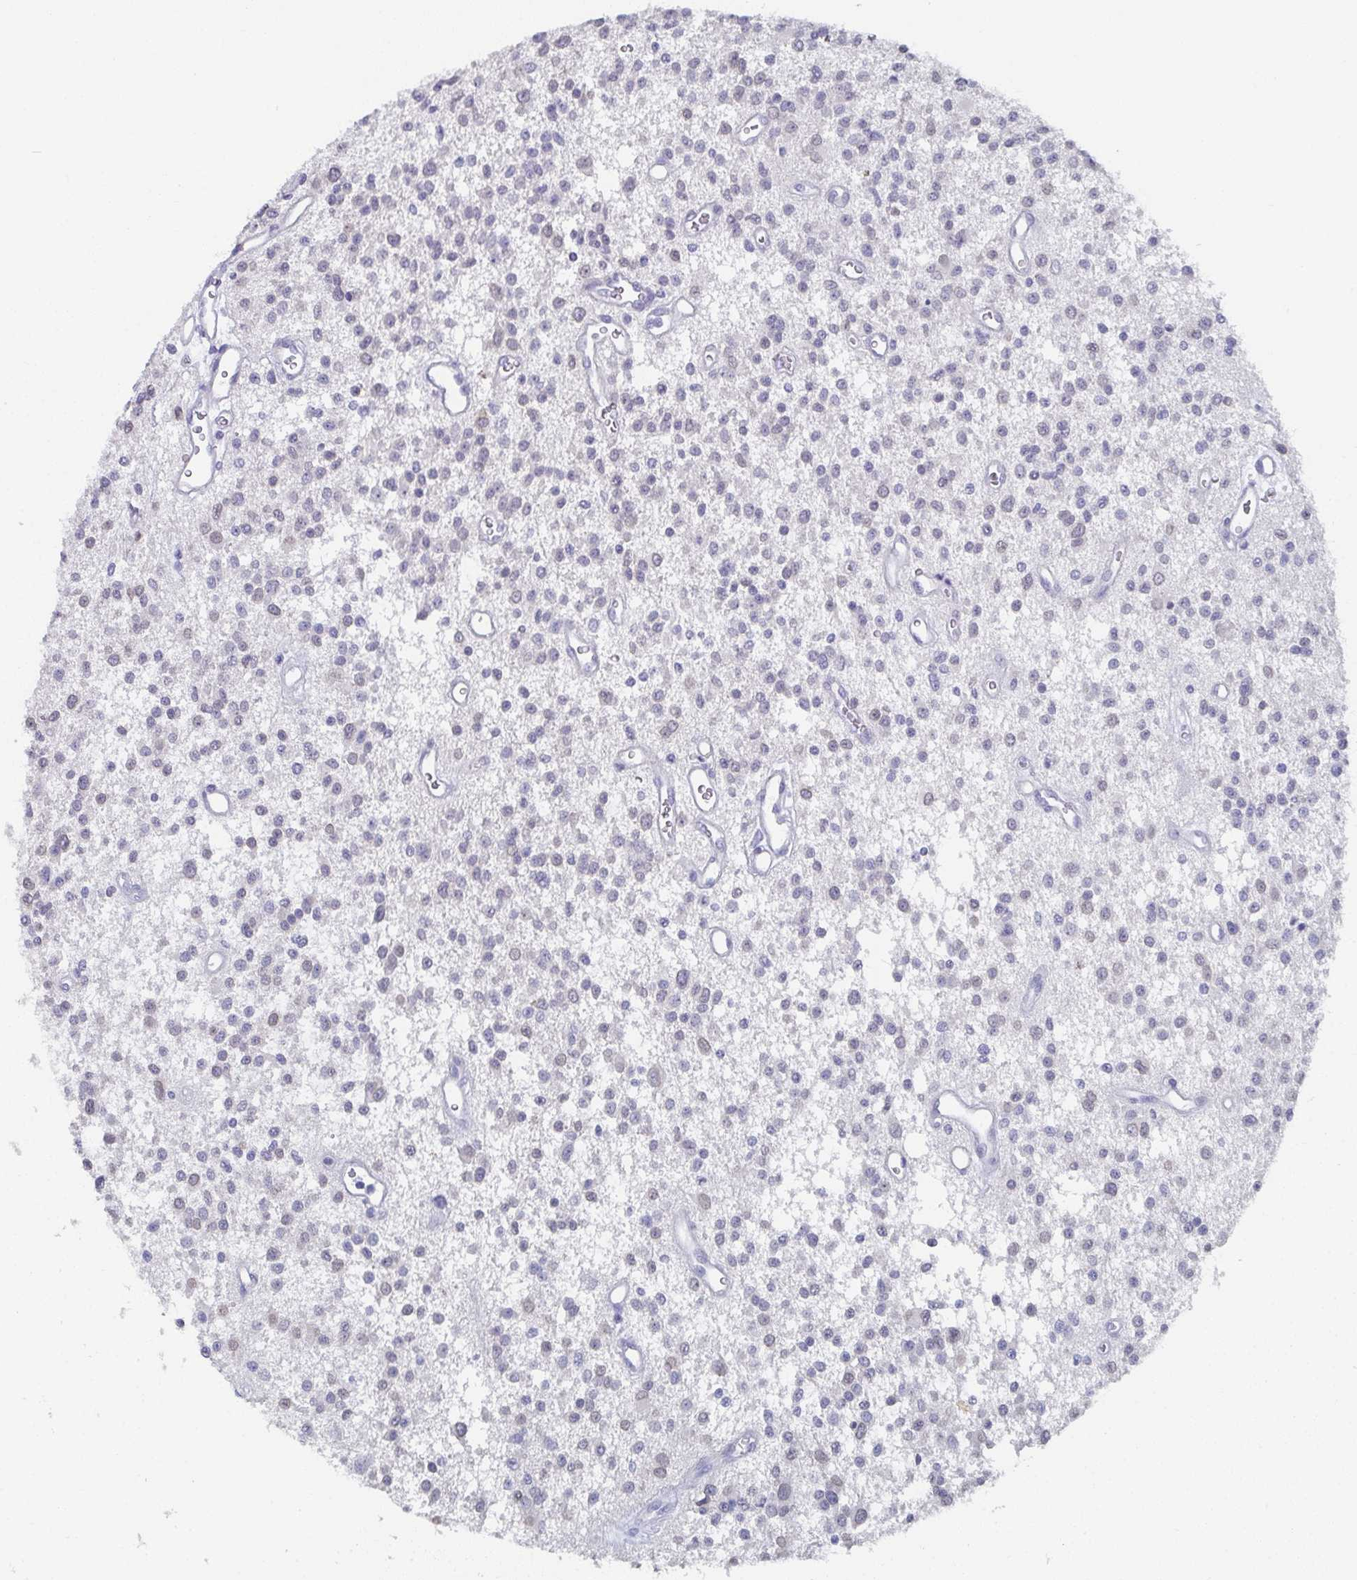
{"staining": {"intensity": "weak", "quantity": "<25%", "location": "nuclear"}, "tissue": "glioma", "cell_type": "Tumor cells", "image_type": "cancer", "snomed": [{"axis": "morphology", "description": "Glioma, malignant, Low grade"}, {"axis": "topography", "description": "Brain"}], "caption": "High power microscopy photomicrograph of an IHC photomicrograph of glioma, revealing no significant positivity in tumor cells.", "gene": "DYDC2", "patient": {"sex": "male", "age": 43}}